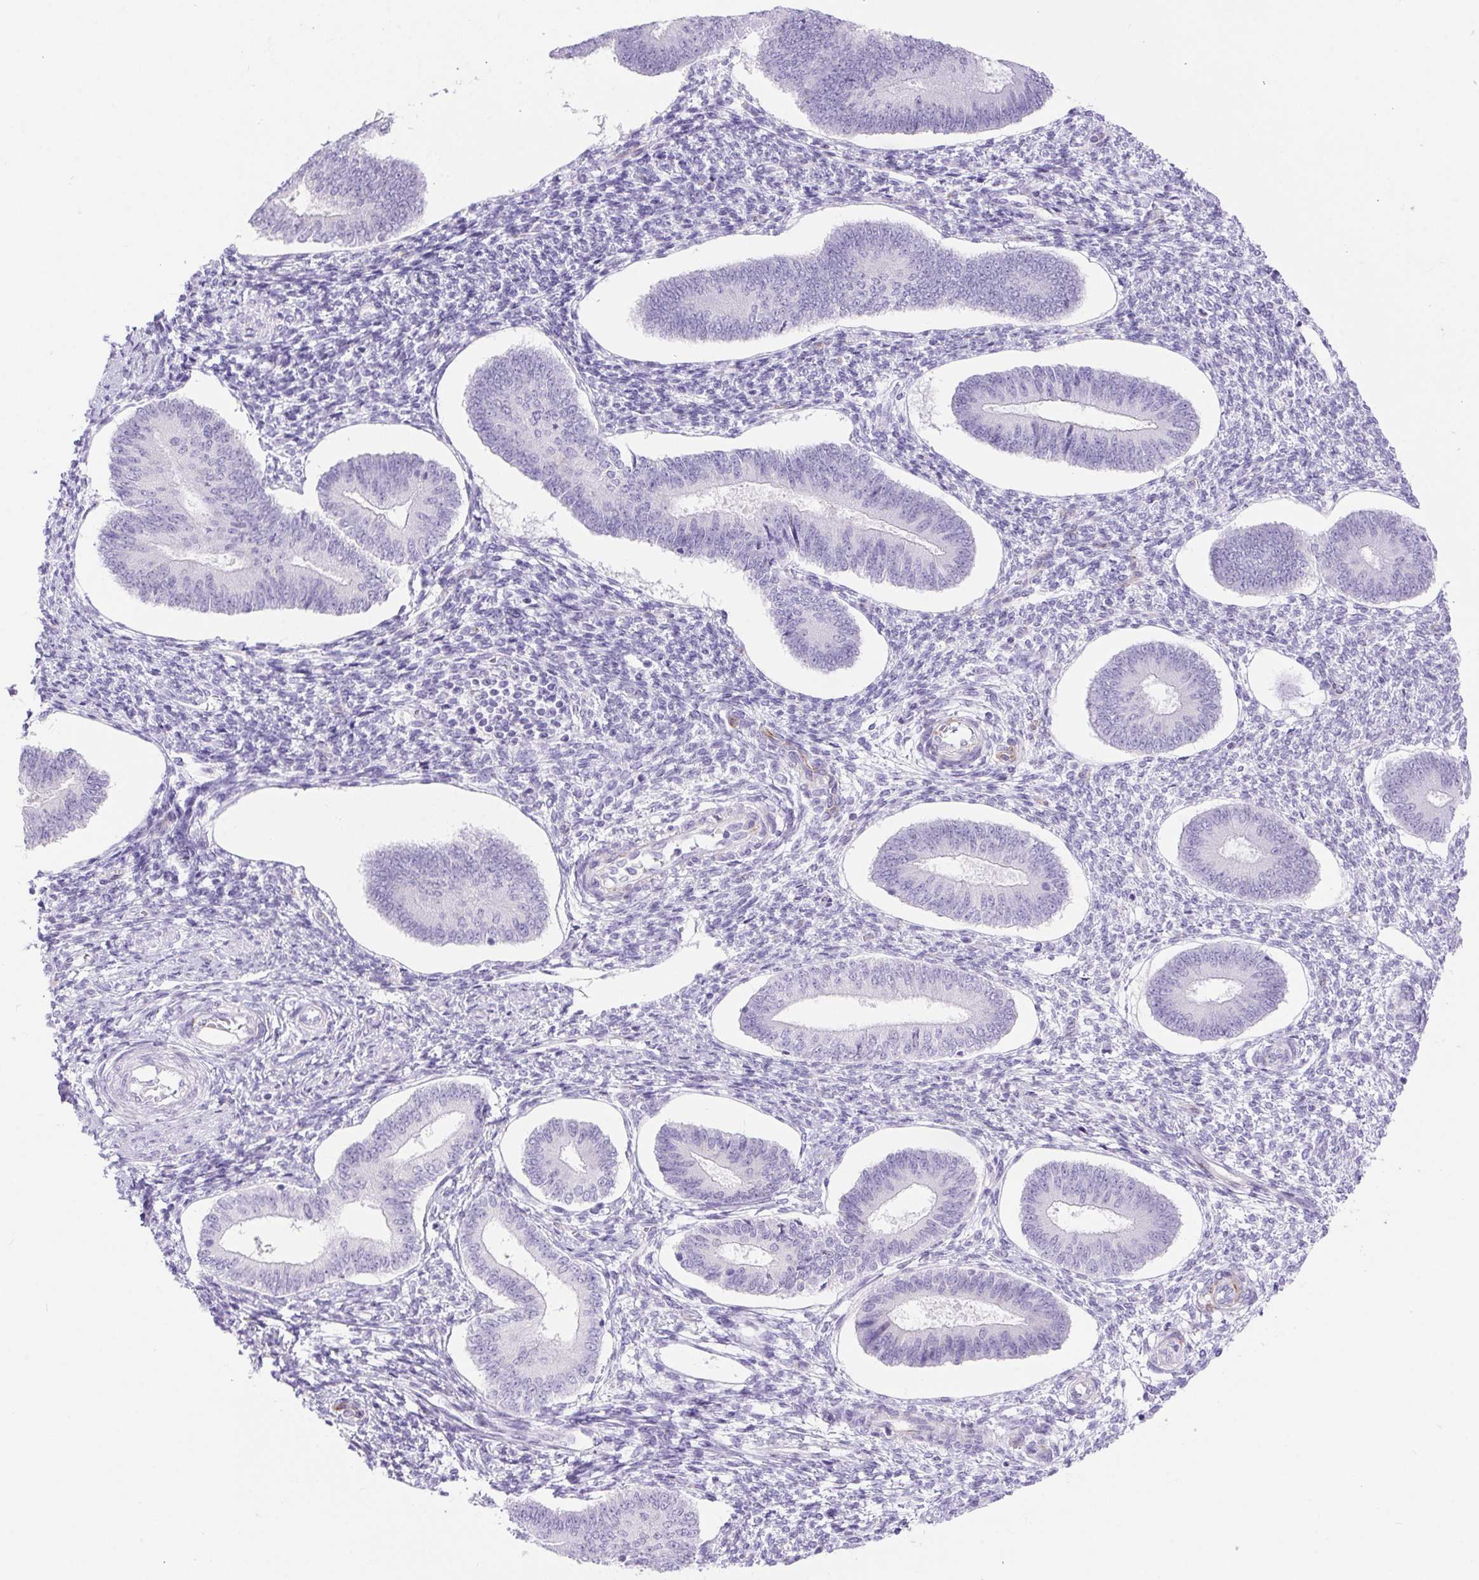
{"staining": {"intensity": "negative", "quantity": "none", "location": "none"}, "tissue": "endometrium", "cell_type": "Cells in endometrial stroma", "image_type": "normal", "snomed": [{"axis": "morphology", "description": "Normal tissue, NOS"}, {"axis": "topography", "description": "Endometrium"}], "caption": "Immunohistochemistry of benign endometrium reveals no staining in cells in endometrial stroma. (DAB (3,3'-diaminobenzidine) IHC, high magnification).", "gene": "ERP27", "patient": {"sex": "female", "age": 42}}